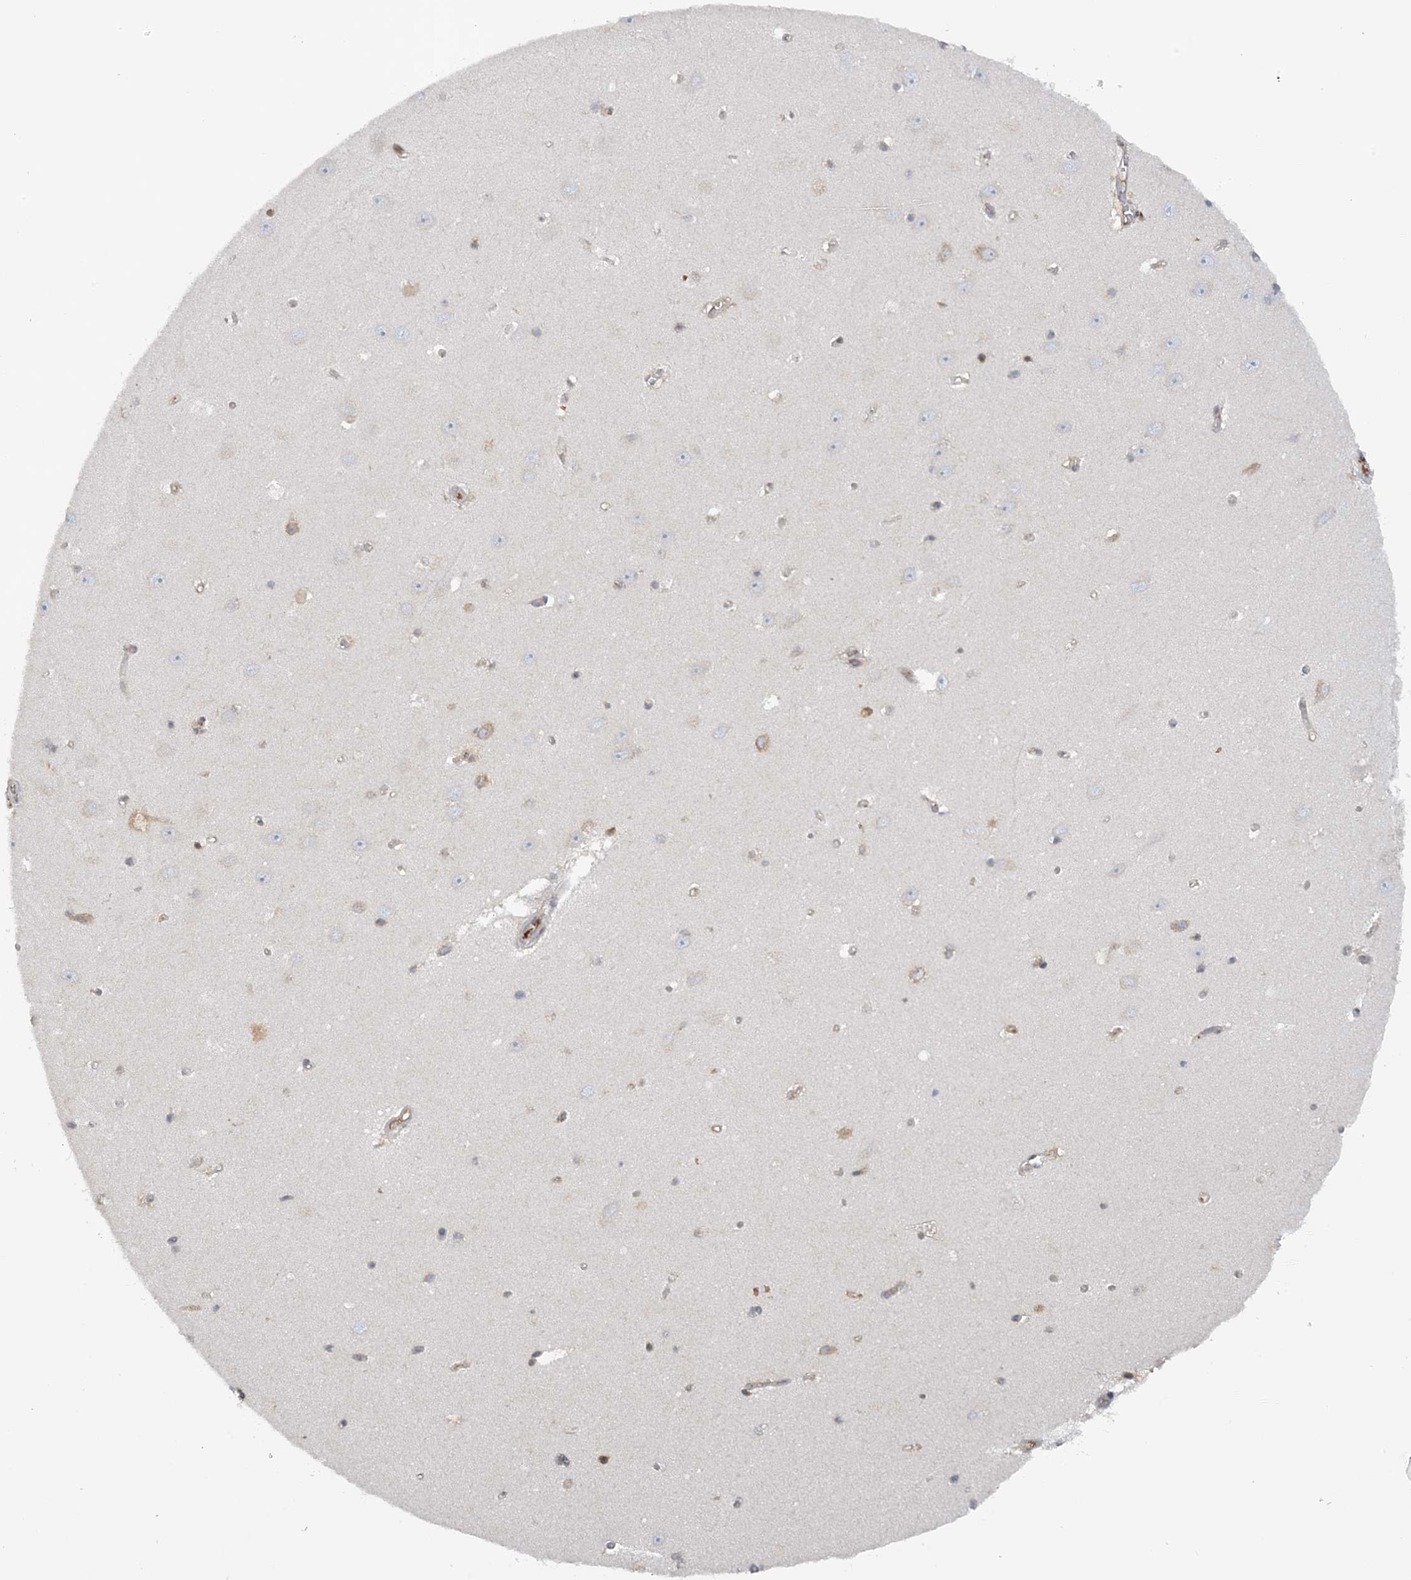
{"staining": {"intensity": "moderate", "quantity": "<25%", "location": "cytoplasmic/membranous"}, "tissue": "hippocampus", "cell_type": "Glial cells", "image_type": "normal", "snomed": [{"axis": "morphology", "description": "Normal tissue, NOS"}, {"axis": "topography", "description": "Hippocampus"}], "caption": "The micrograph reveals staining of unremarkable hippocampus, revealing moderate cytoplasmic/membranous protein expression (brown color) within glial cells. Nuclei are stained in blue.", "gene": "SLC5A11", "patient": {"sex": "female", "age": 64}}